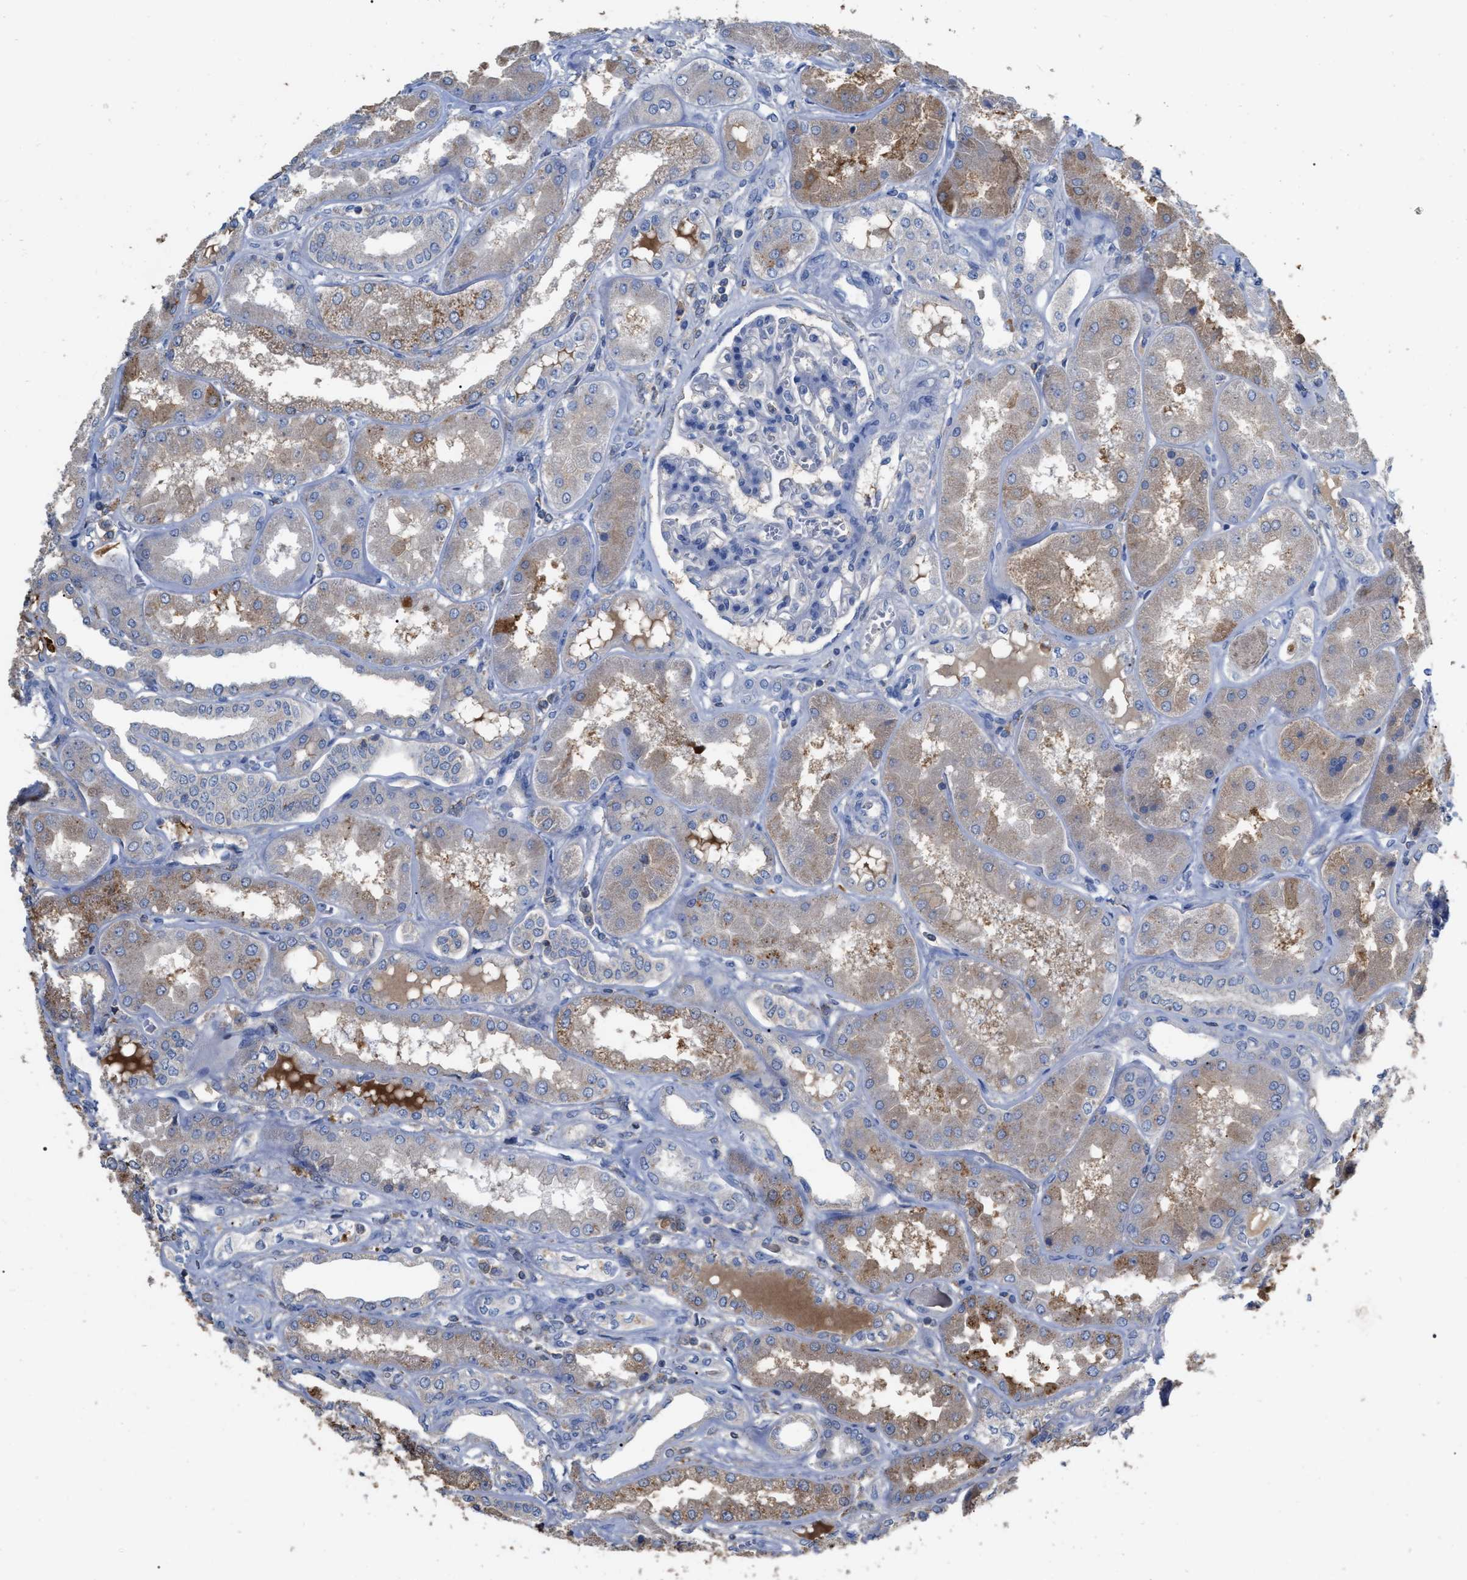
{"staining": {"intensity": "negative", "quantity": "none", "location": "none"}, "tissue": "kidney", "cell_type": "Cells in glomeruli", "image_type": "normal", "snomed": [{"axis": "morphology", "description": "Normal tissue, NOS"}, {"axis": "topography", "description": "Kidney"}], "caption": "The micrograph exhibits no significant positivity in cells in glomeruli of kidney.", "gene": "GPR179", "patient": {"sex": "female", "age": 56}}